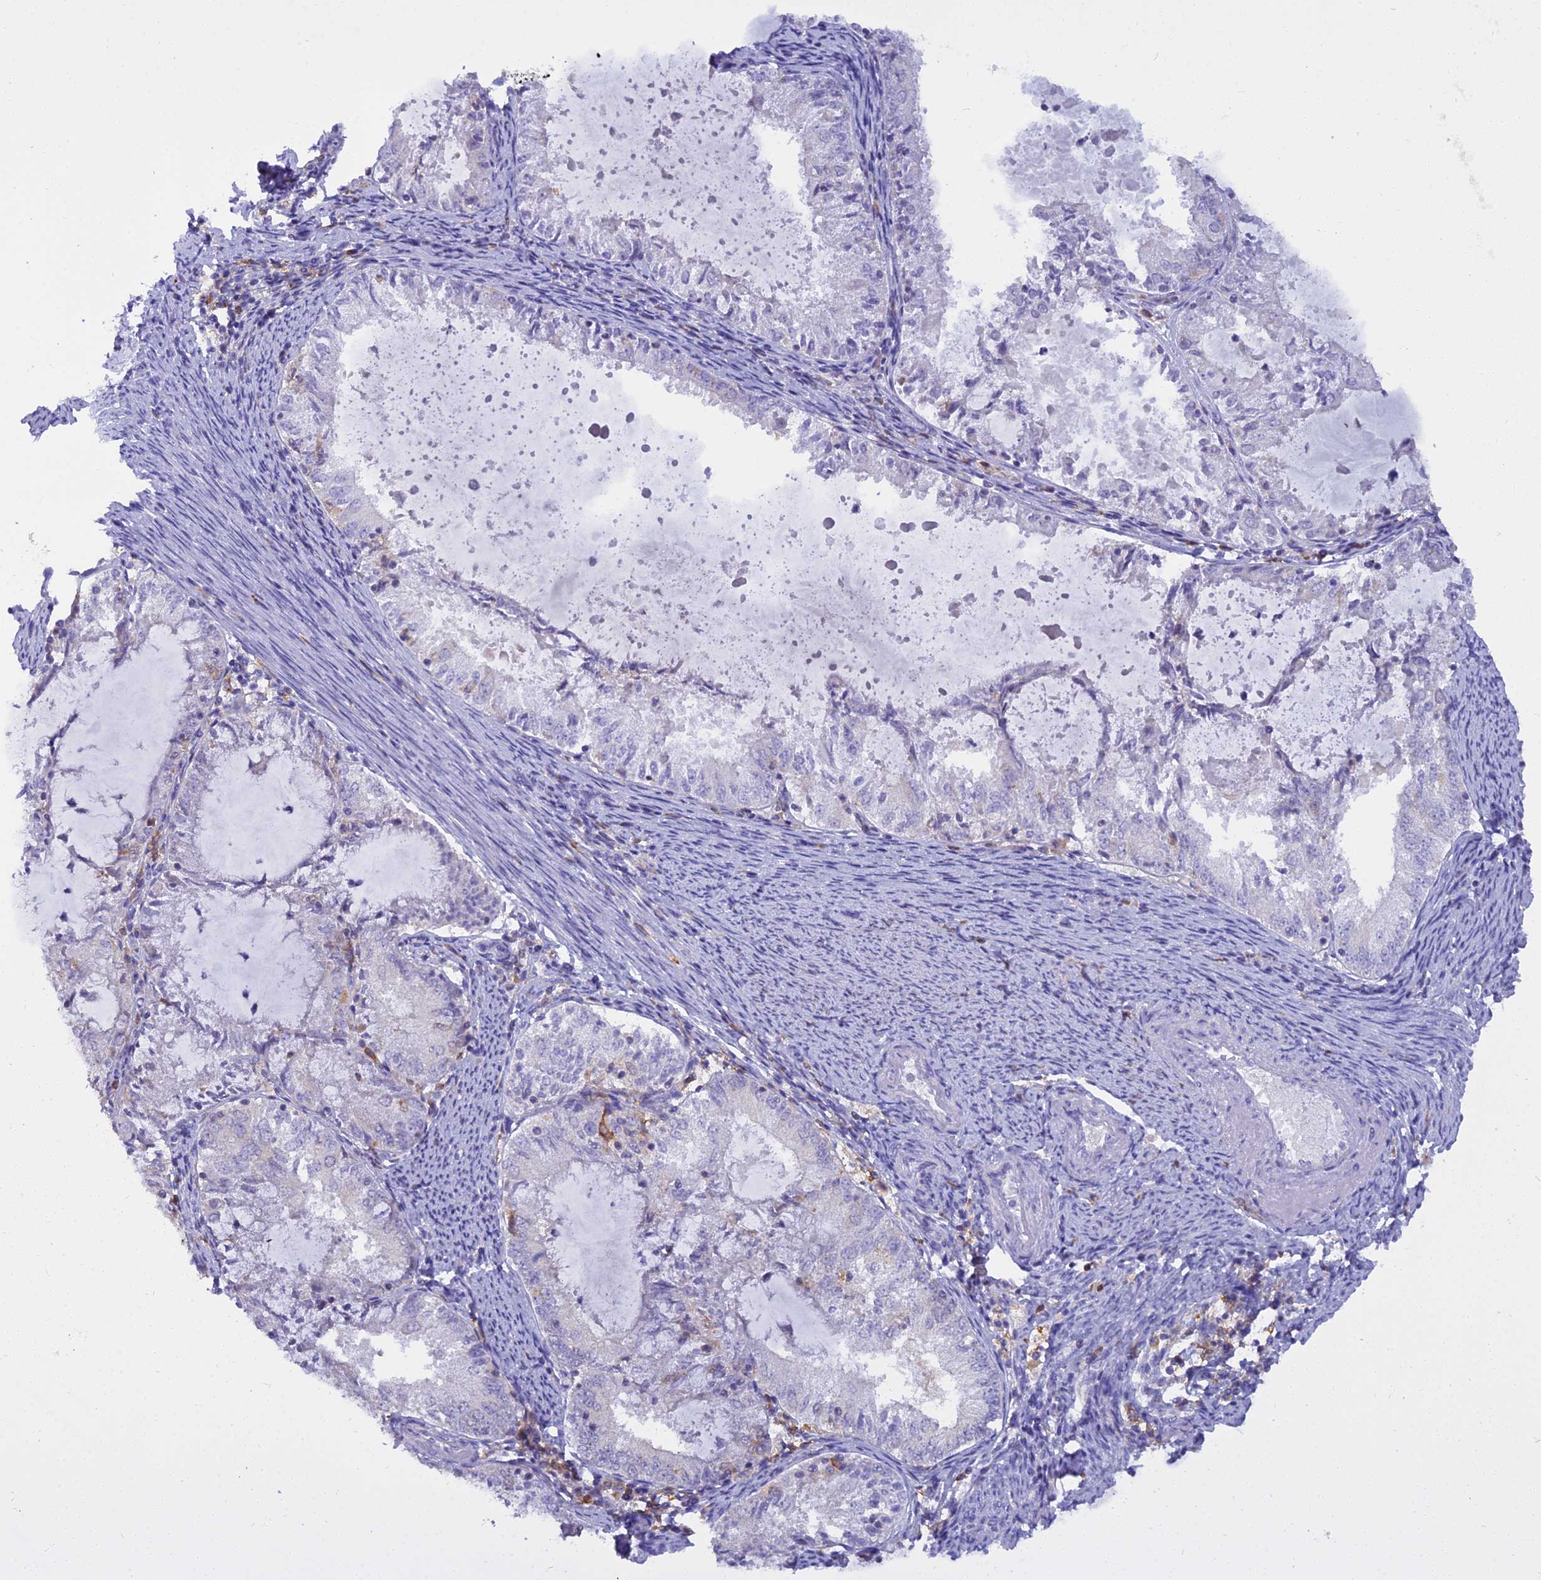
{"staining": {"intensity": "negative", "quantity": "none", "location": "none"}, "tissue": "endometrial cancer", "cell_type": "Tumor cells", "image_type": "cancer", "snomed": [{"axis": "morphology", "description": "Adenocarcinoma, NOS"}, {"axis": "topography", "description": "Endometrium"}], "caption": "Tumor cells show no significant protein staining in endometrial cancer.", "gene": "BLNK", "patient": {"sex": "female", "age": 57}}